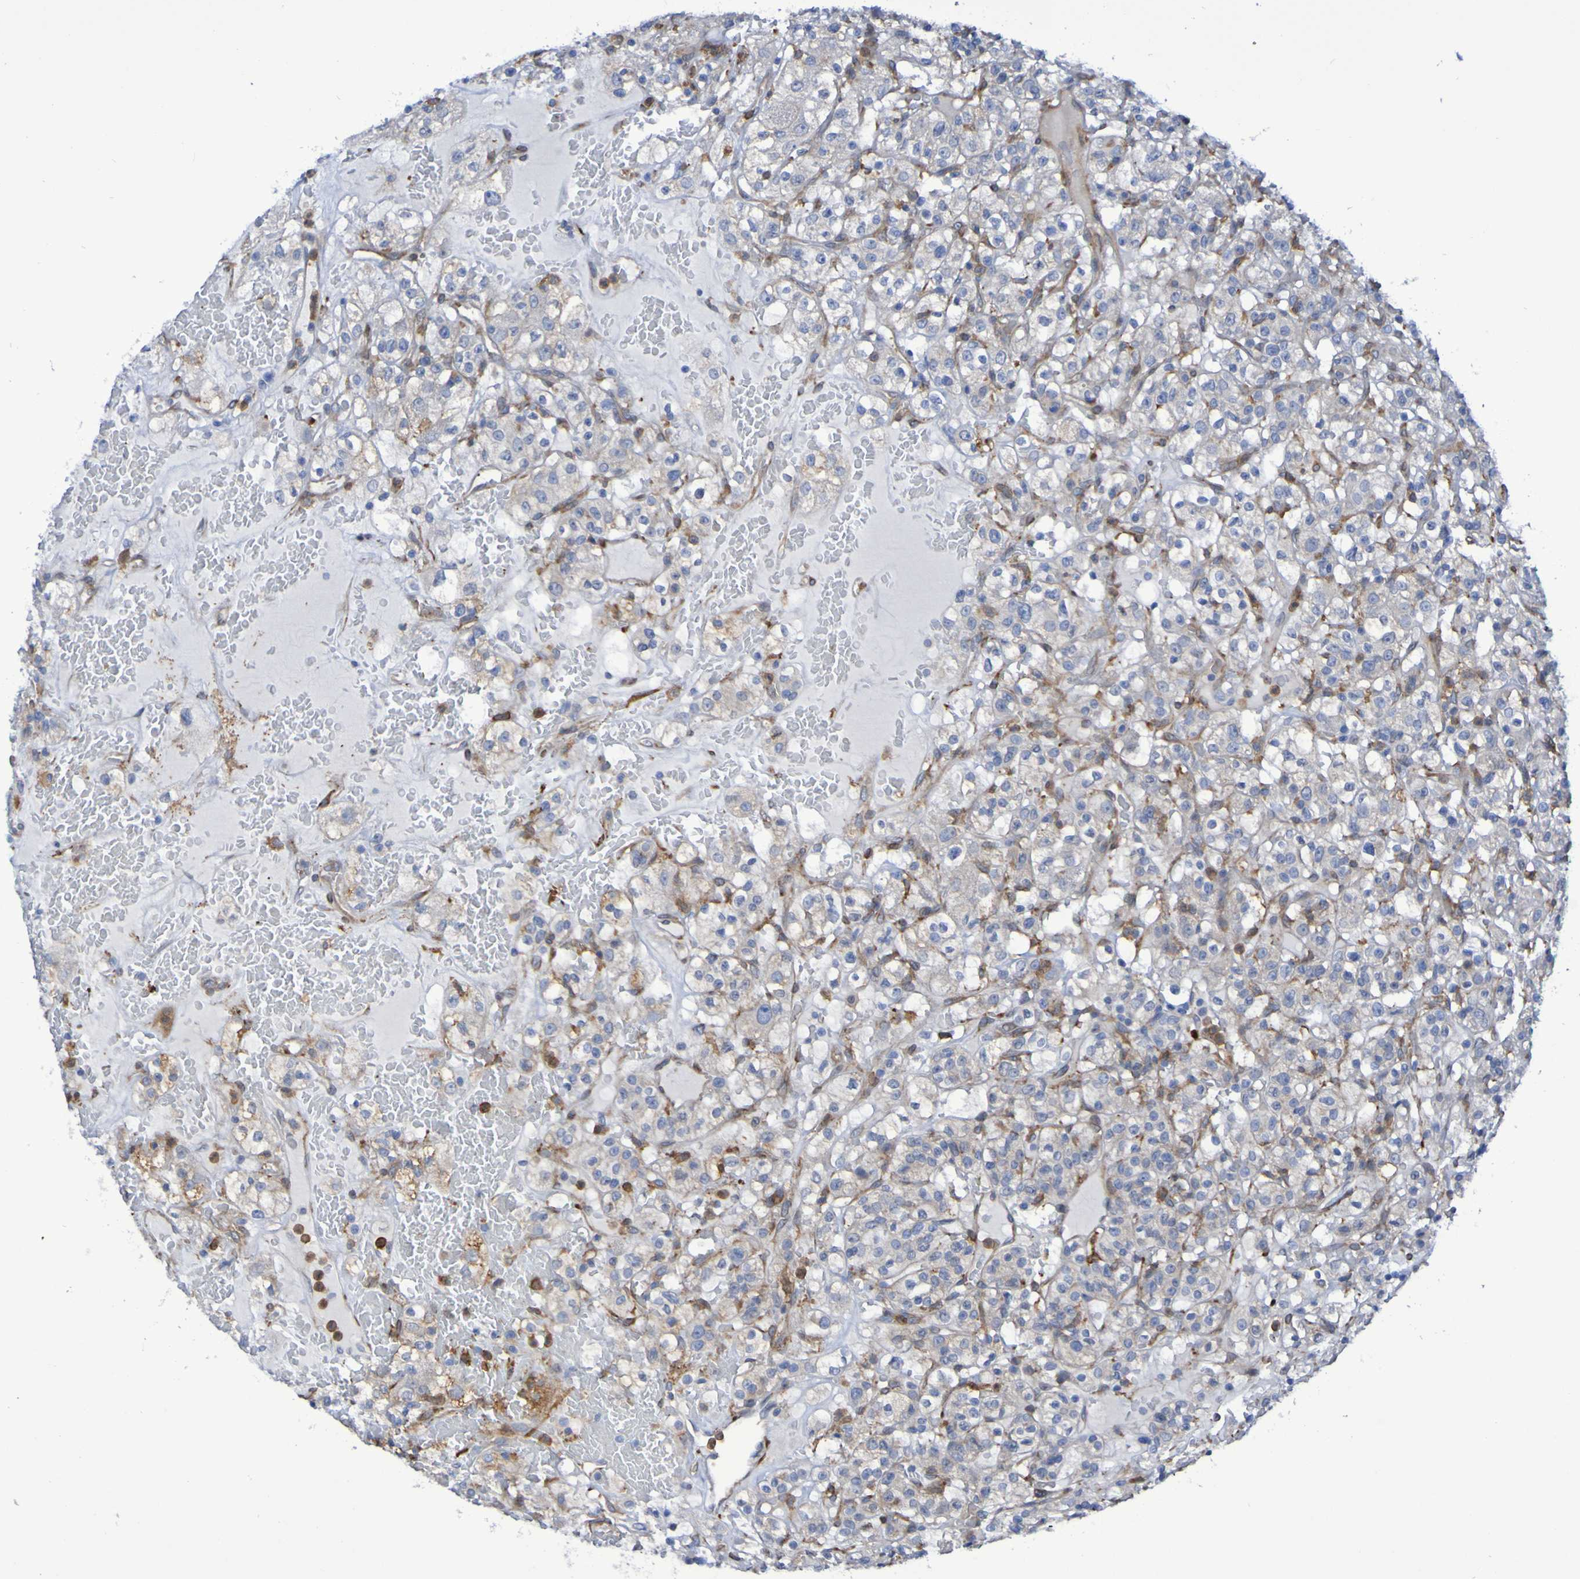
{"staining": {"intensity": "weak", "quantity": "<25%", "location": "cytoplasmic/membranous"}, "tissue": "renal cancer", "cell_type": "Tumor cells", "image_type": "cancer", "snomed": [{"axis": "morphology", "description": "Normal tissue, NOS"}, {"axis": "morphology", "description": "Adenocarcinoma, NOS"}, {"axis": "topography", "description": "Kidney"}], "caption": "This histopathology image is of renal cancer stained with immunohistochemistry (IHC) to label a protein in brown with the nuclei are counter-stained blue. There is no positivity in tumor cells. The staining was performed using DAB to visualize the protein expression in brown, while the nuclei were stained in blue with hematoxylin (Magnification: 20x).", "gene": "SCRG1", "patient": {"sex": "female", "age": 72}}